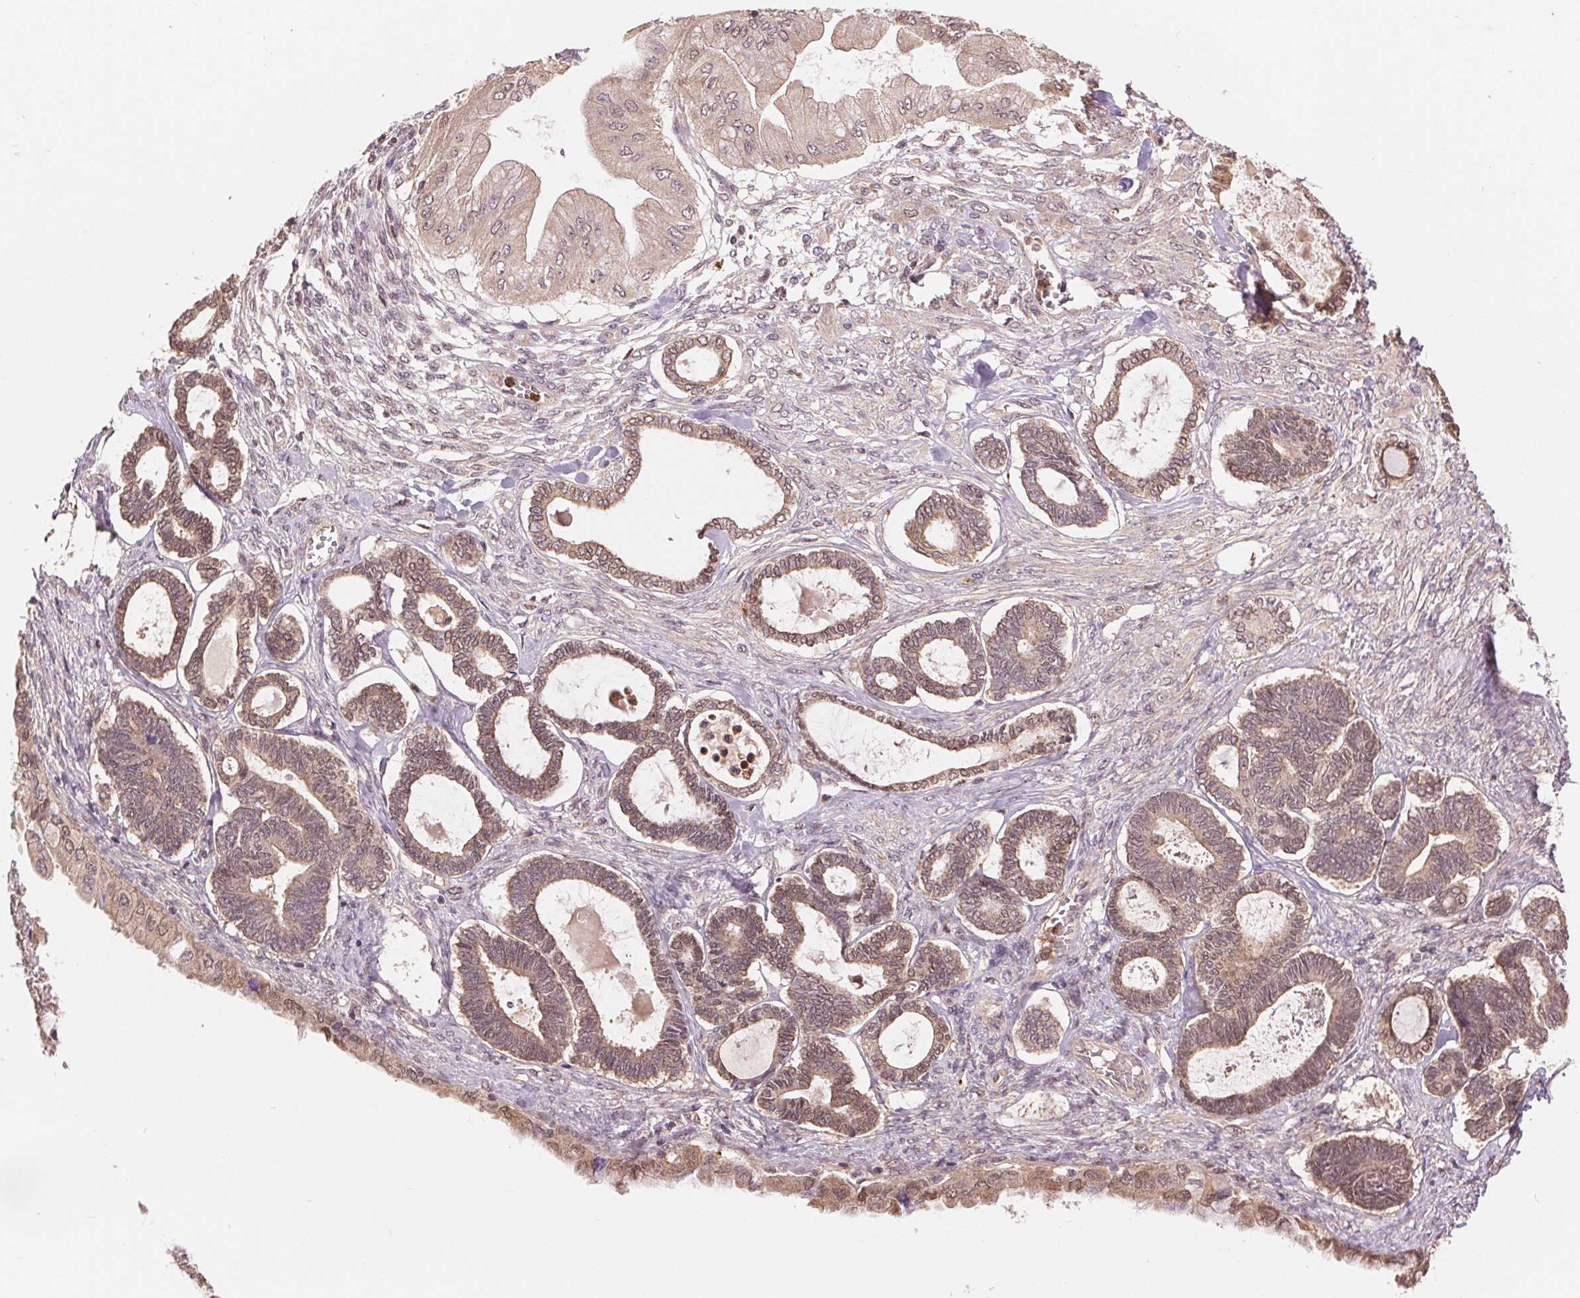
{"staining": {"intensity": "weak", "quantity": ">75%", "location": "cytoplasmic/membranous"}, "tissue": "ovarian cancer", "cell_type": "Tumor cells", "image_type": "cancer", "snomed": [{"axis": "morphology", "description": "Carcinoma, endometroid"}, {"axis": "topography", "description": "Ovary"}], "caption": "Weak cytoplasmic/membranous expression for a protein is present in approximately >75% of tumor cells of ovarian cancer (endometroid carcinoma) using immunohistochemistry (IHC).", "gene": "TMEM273", "patient": {"sex": "female", "age": 70}}